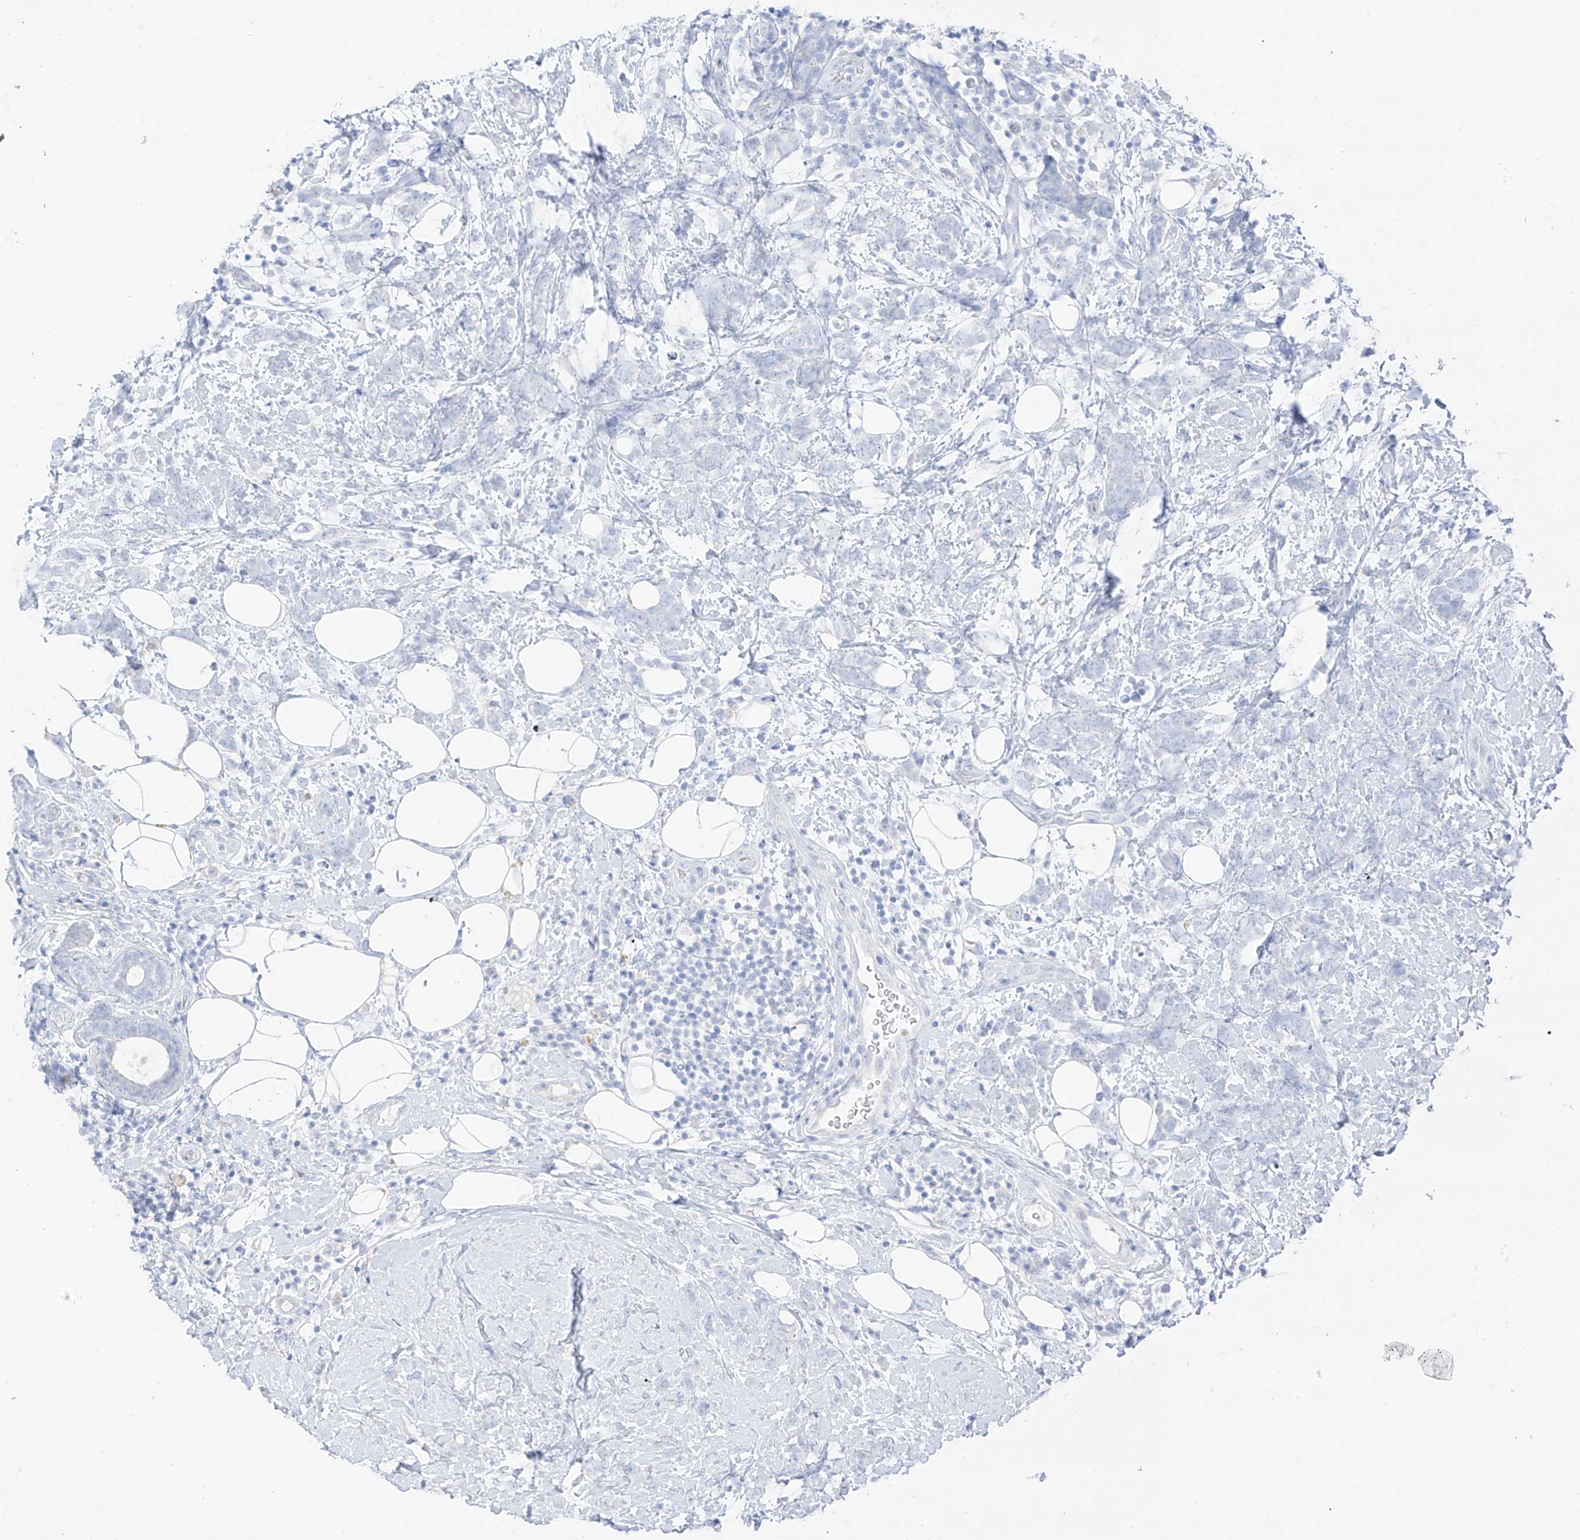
{"staining": {"intensity": "negative", "quantity": "none", "location": "none"}, "tissue": "breast cancer", "cell_type": "Tumor cells", "image_type": "cancer", "snomed": [{"axis": "morphology", "description": "Lobular carcinoma"}, {"axis": "topography", "description": "Breast"}], "caption": "Tumor cells are negative for protein expression in human breast lobular carcinoma. (DAB IHC with hematoxylin counter stain).", "gene": "CAPN13", "patient": {"sex": "female", "age": 58}}